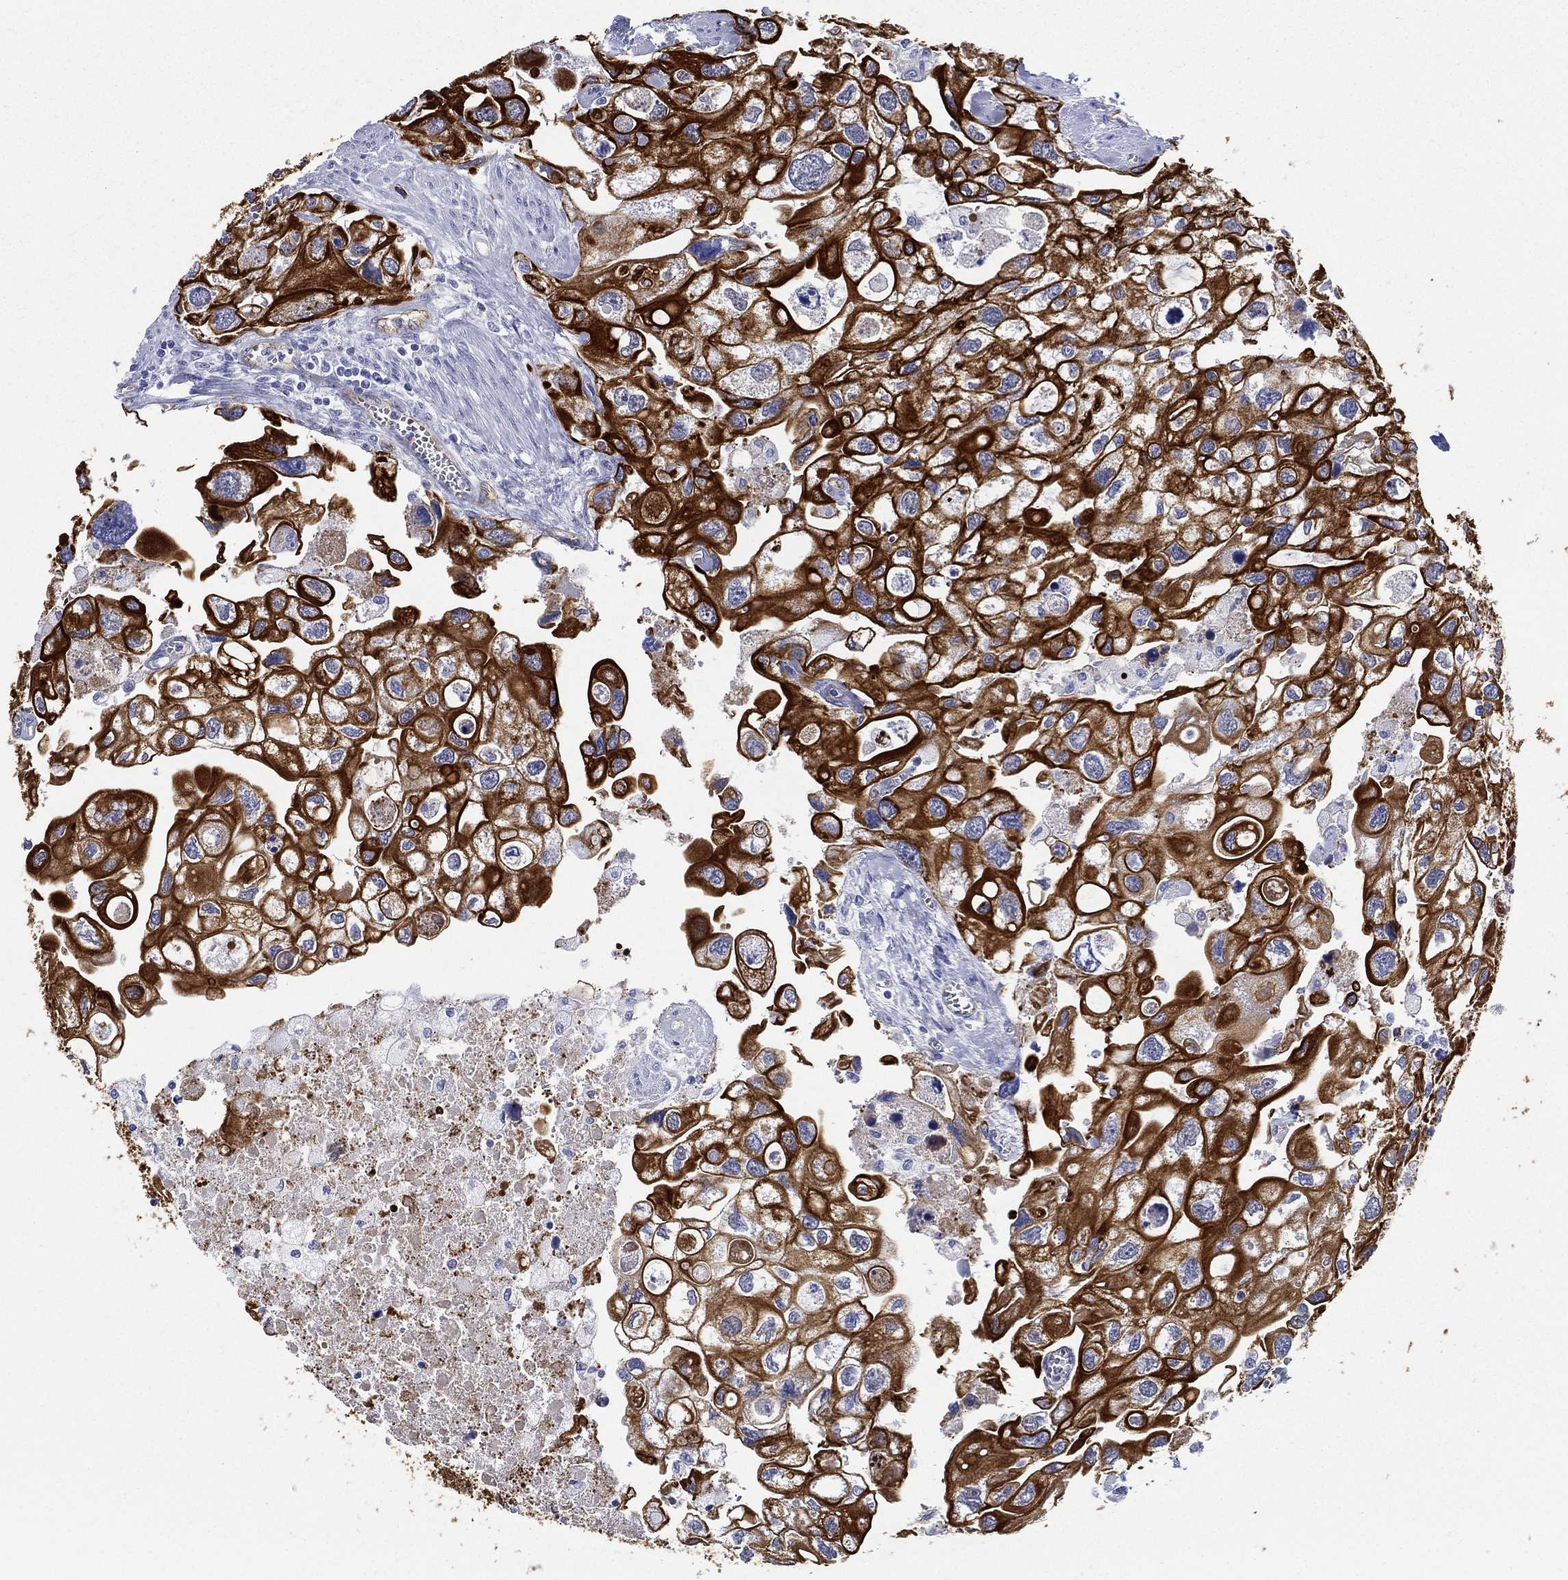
{"staining": {"intensity": "strong", "quantity": ">75%", "location": "cytoplasmic/membranous"}, "tissue": "urothelial cancer", "cell_type": "Tumor cells", "image_type": "cancer", "snomed": [{"axis": "morphology", "description": "Urothelial carcinoma, High grade"}, {"axis": "topography", "description": "Urinary bladder"}], "caption": "Tumor cells exhibit high levels of strong cytoplasmic/membranous expression in about >75% of cells in high-grade urothelial carcinoma.", "gene": "NEDD9", "patient": {"sex": "male", "age": 59}}